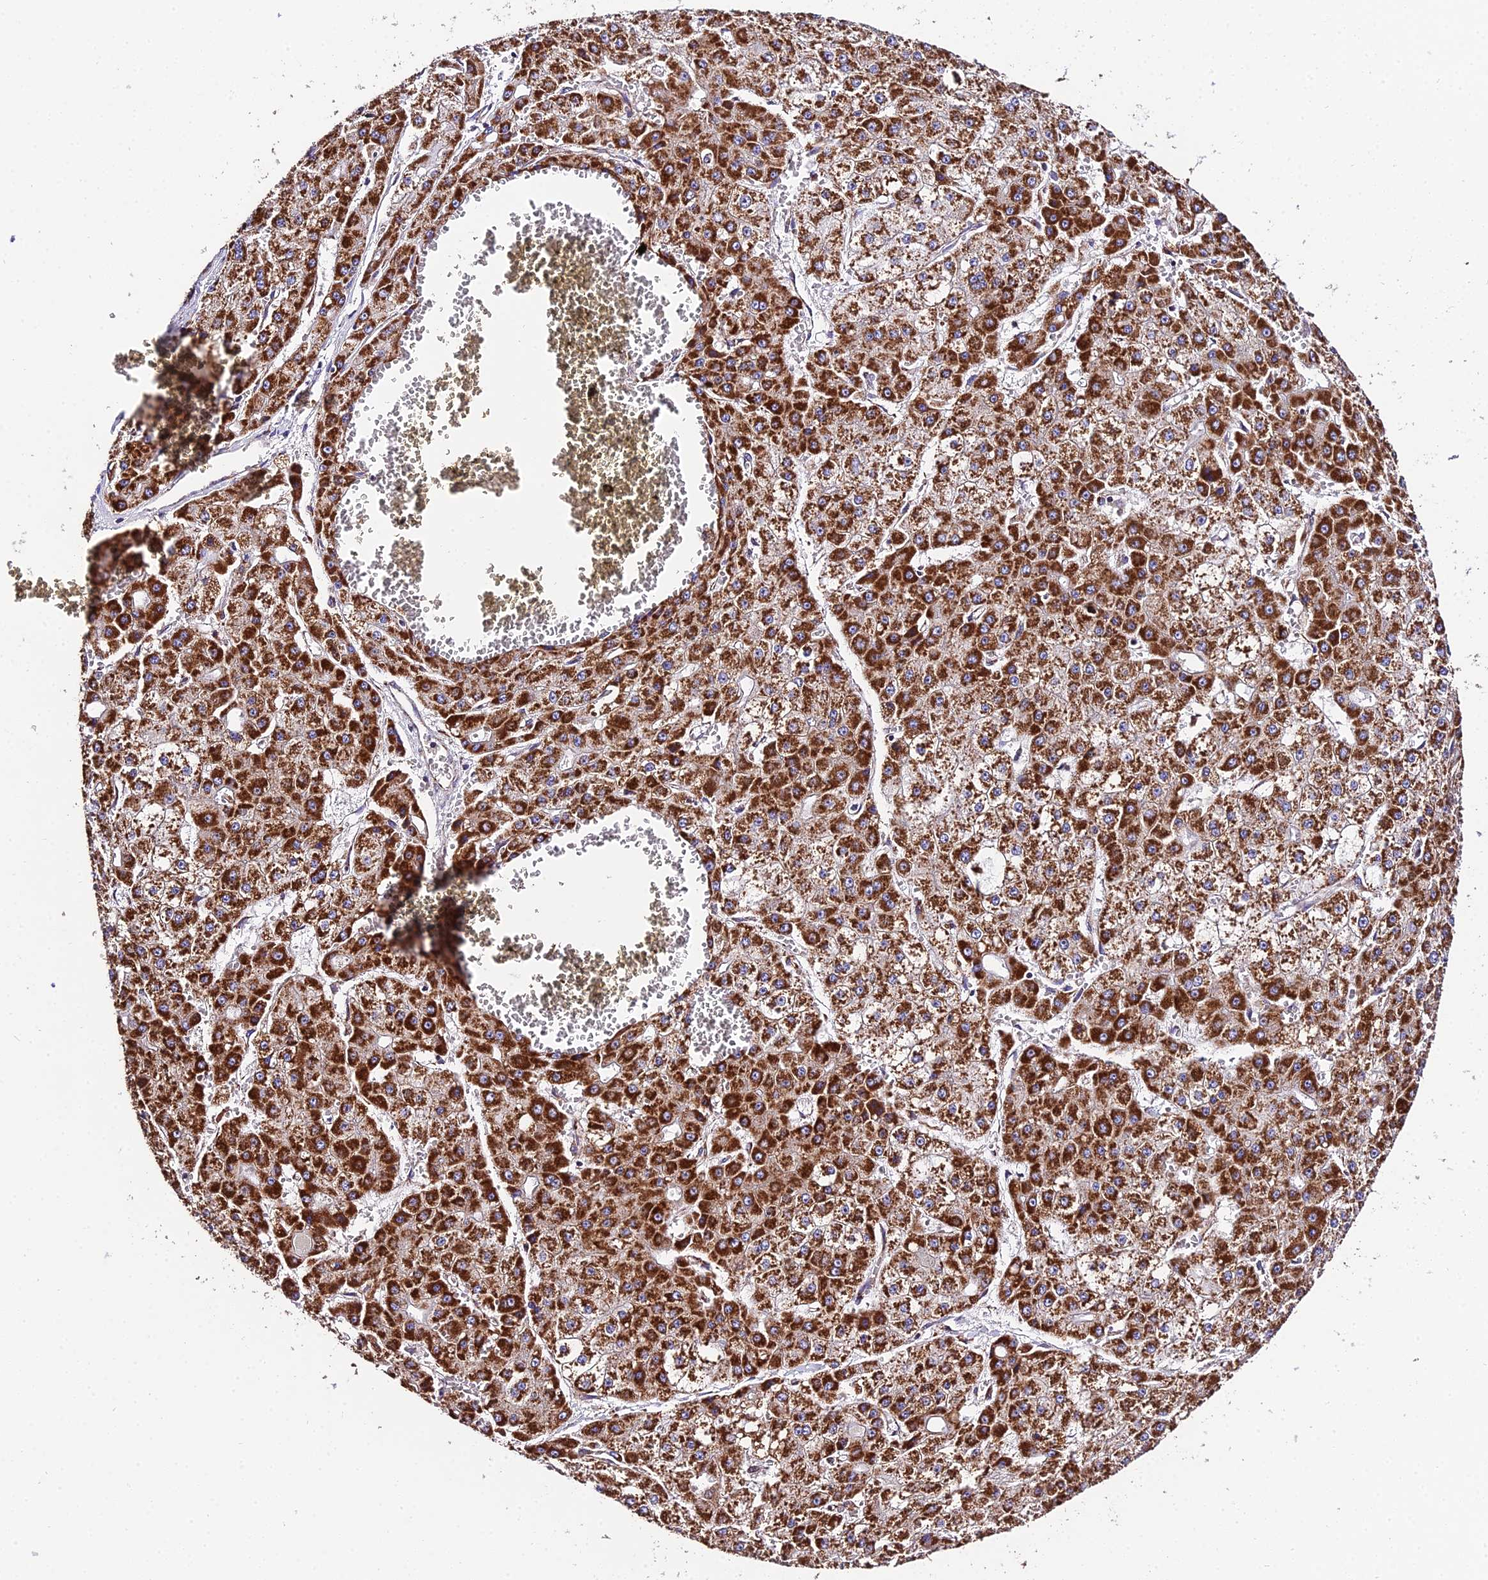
{"staining": {"intensity": "strong", "quantity": ">75%", "location": "cytoplasmic/membranous"}, "tissue": "liver cancer", "cell_type": "Tumor cells", "image_type": "cancer", "snomed": [{"axis": "morphology", "description": "Carcinoma, Hepatocellular, NOS"}, {"axis": "topography", "description": "Liver"}], "caption": "There is high levels of strong cytoplasmic/membranous positivity in tumor cells of liver hepatocellular carcinoma, as demonstrated by immunohistochemical staining (brown color).", "gene": "OCIAD1", "patient": {"sex": "male", "age": 47}}